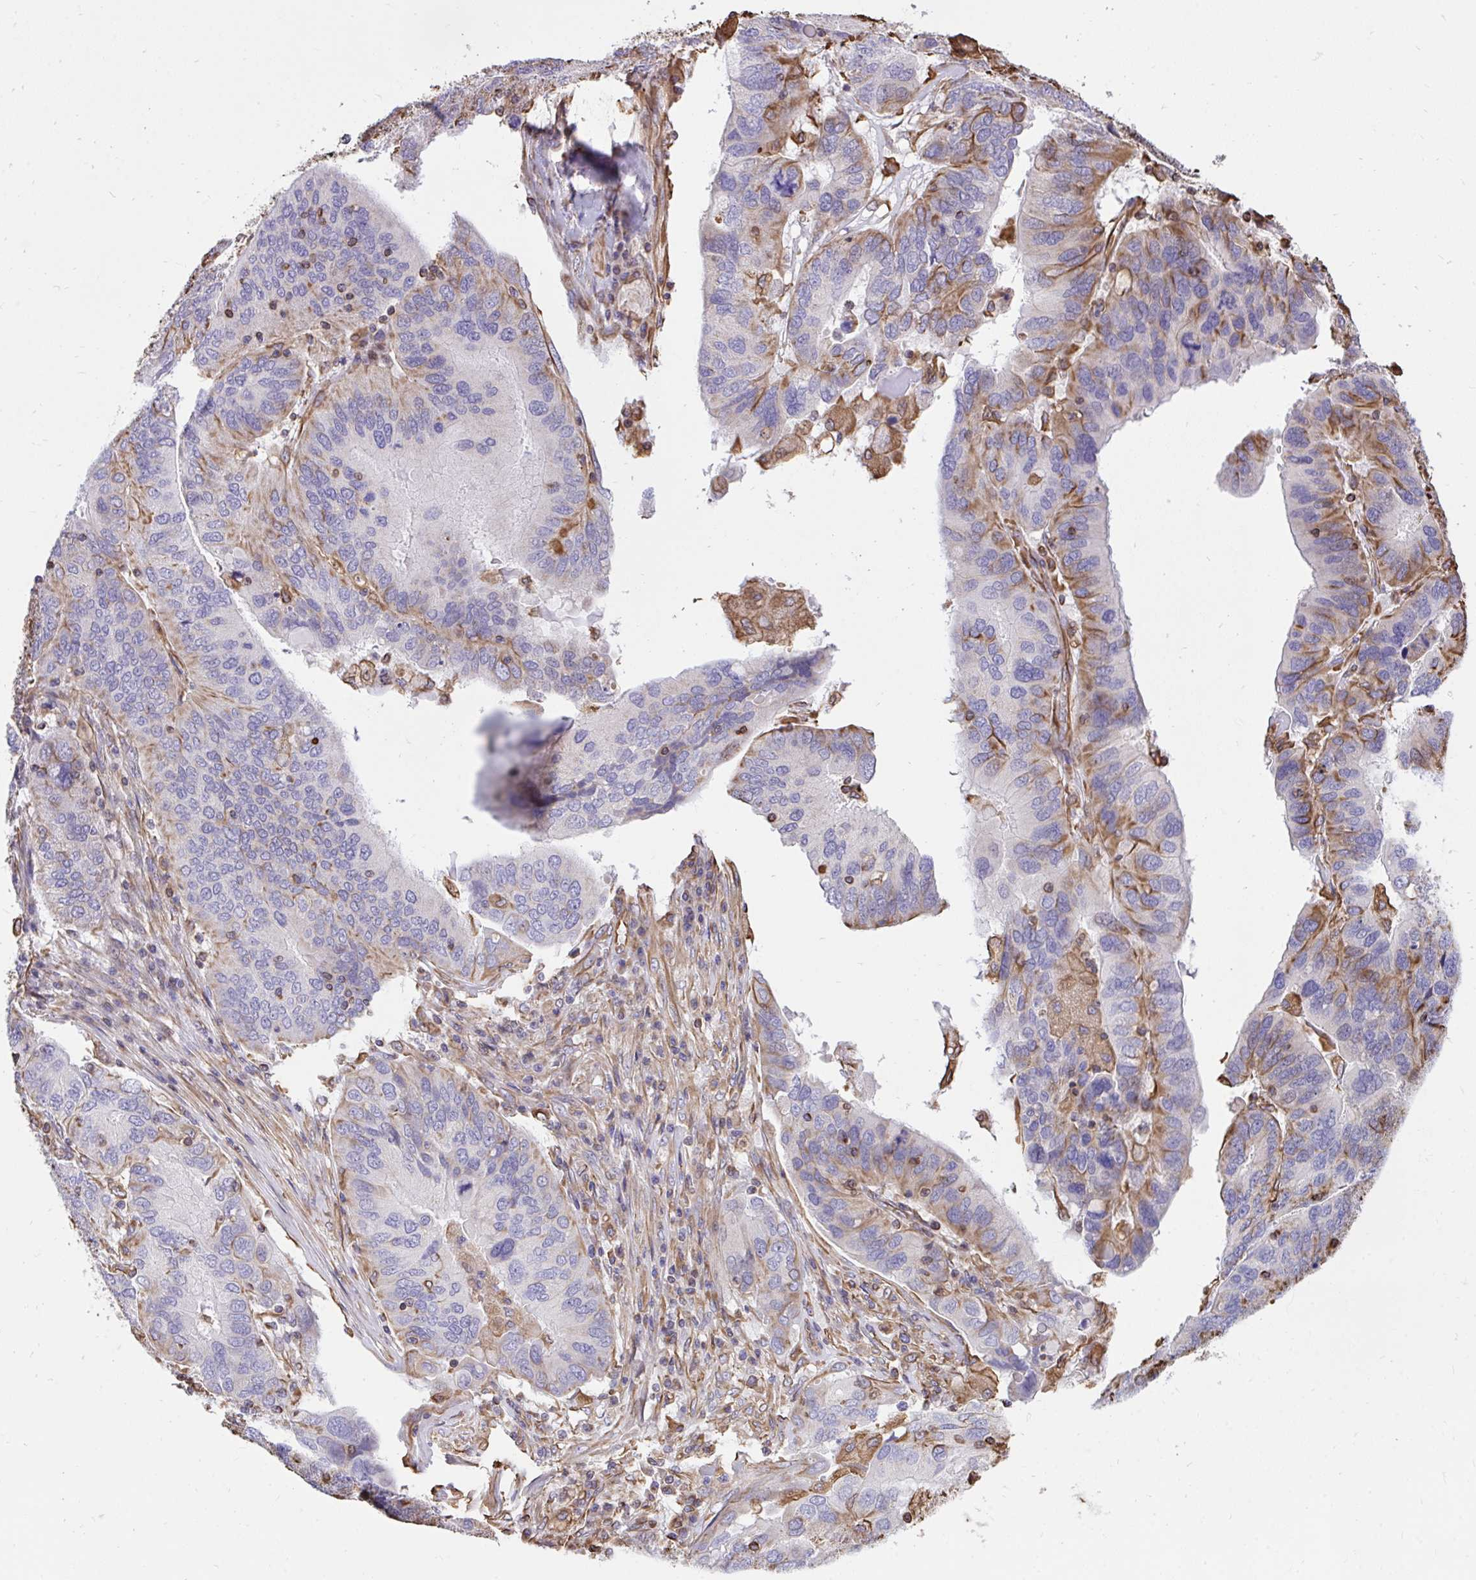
{"staining": {"intensity": "moderate", "quantity": "<25%", "location": "cytoplasmic/membranous"}, "tissue": "ovarian cancer", "cell_type": "Tumor cells", "image_type": "cancer", "snomed": [{"axis": "morphology", "description": "Cystadenocarcinoma, serous, NOS"}, {"axis": "topography", "description": "Ovary"}], "caption": "High-power microscopy captured an IHC image of ovarian serous cystadenocarcinoma, revealing moderate cytoplasmic/membranous expression in about <25% of tumor cells.", "gene": "RNF103", "patient": {"sex": "female", "age": 79}}